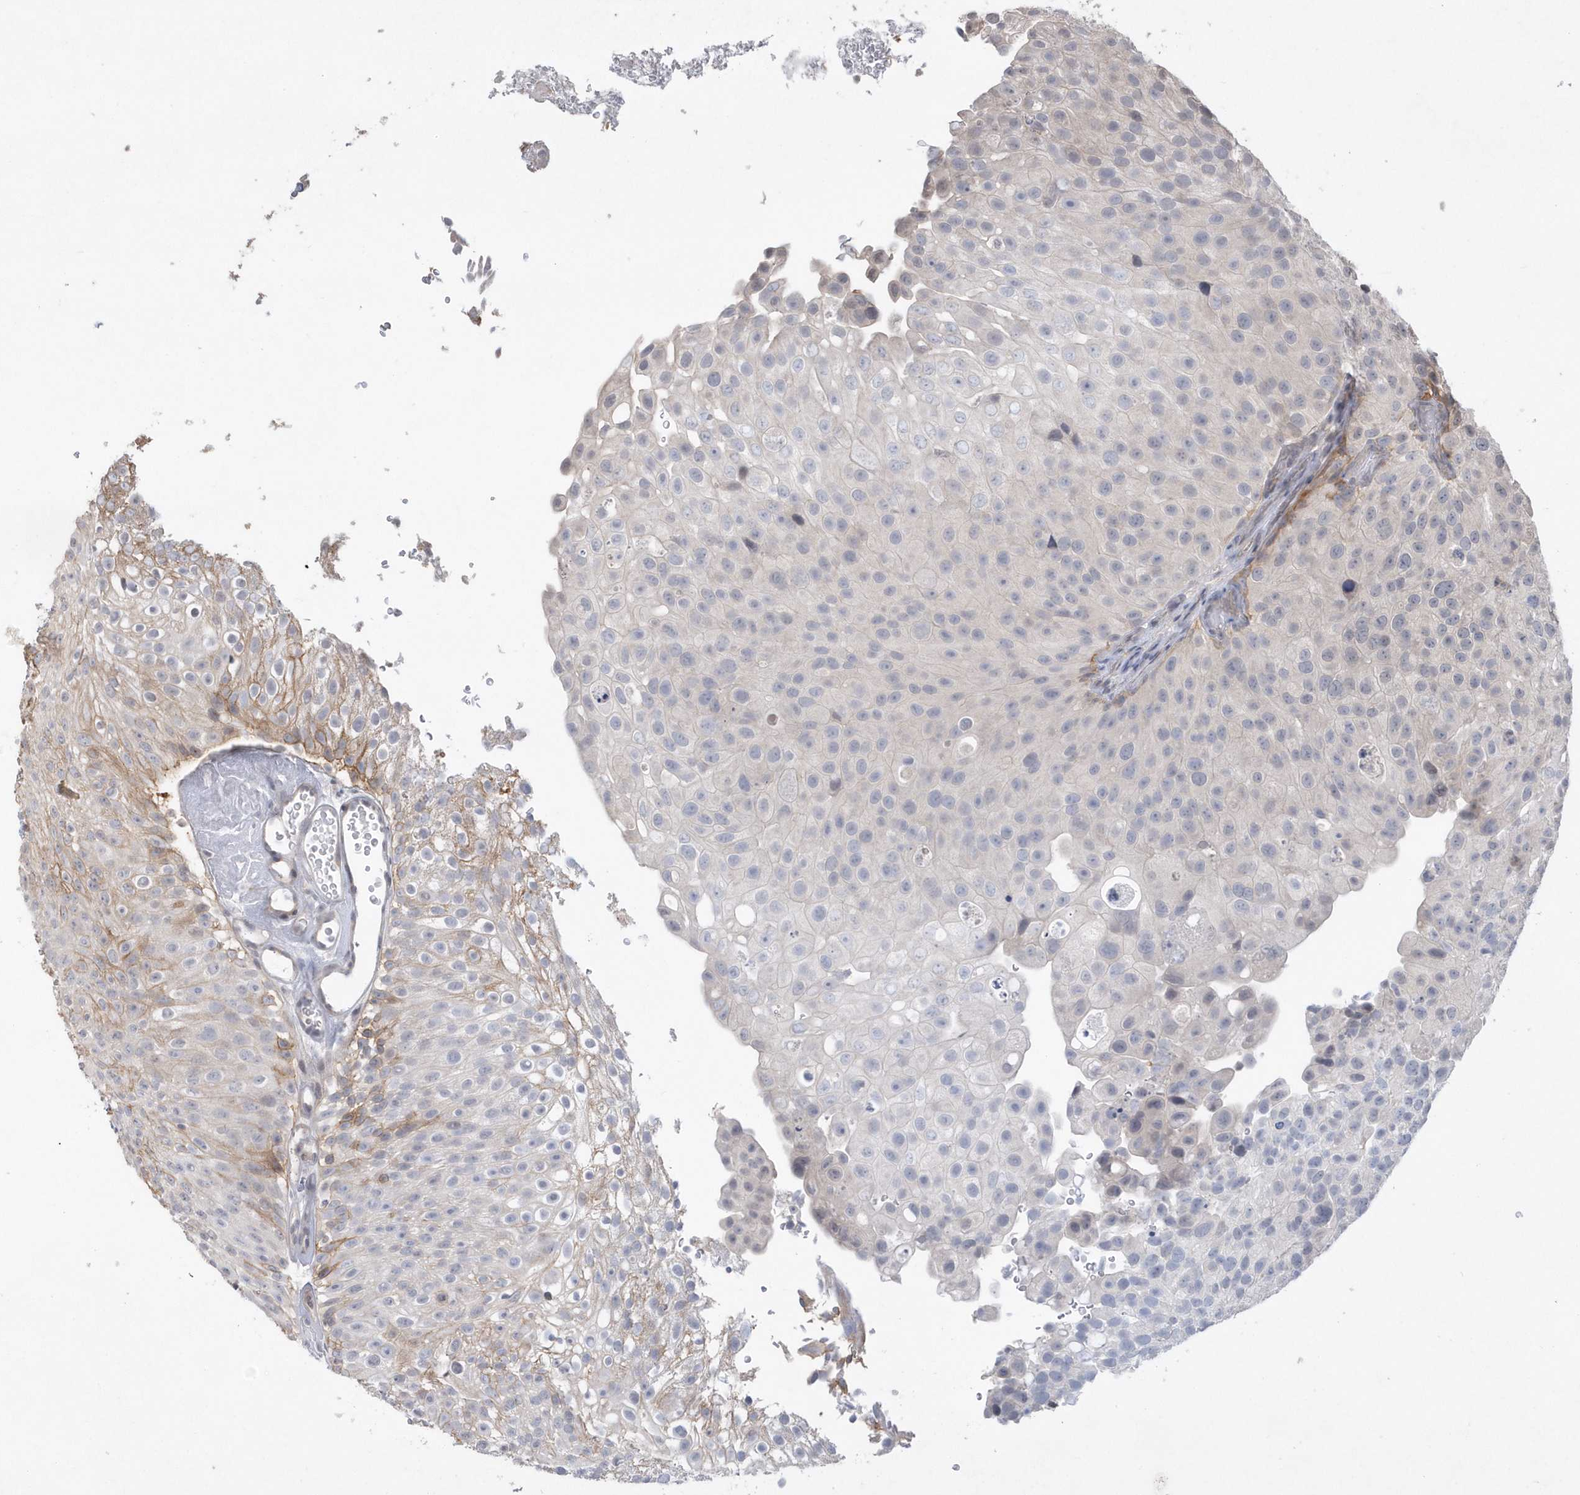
{"staining": {"intensity": "weak", "quantity": "<25%", "location": "cytoplasmic/membranous"}, "tissue": "urothelial cancer", "cell_type": "Tumor cells", "image_type": "cancer", "snomed": [{"axis": "morphology", "description": "Urothelial carcinoma, Low grade"}, {"axis": "topography", "description": "Urinary bladder"}], "caption": "Photomicrograph shows no significant protein expression in tumor cells of low-grade urothelial carcinoma.", "gene": "CRIP3", "patient": {"sex": "male", "age": 78}}